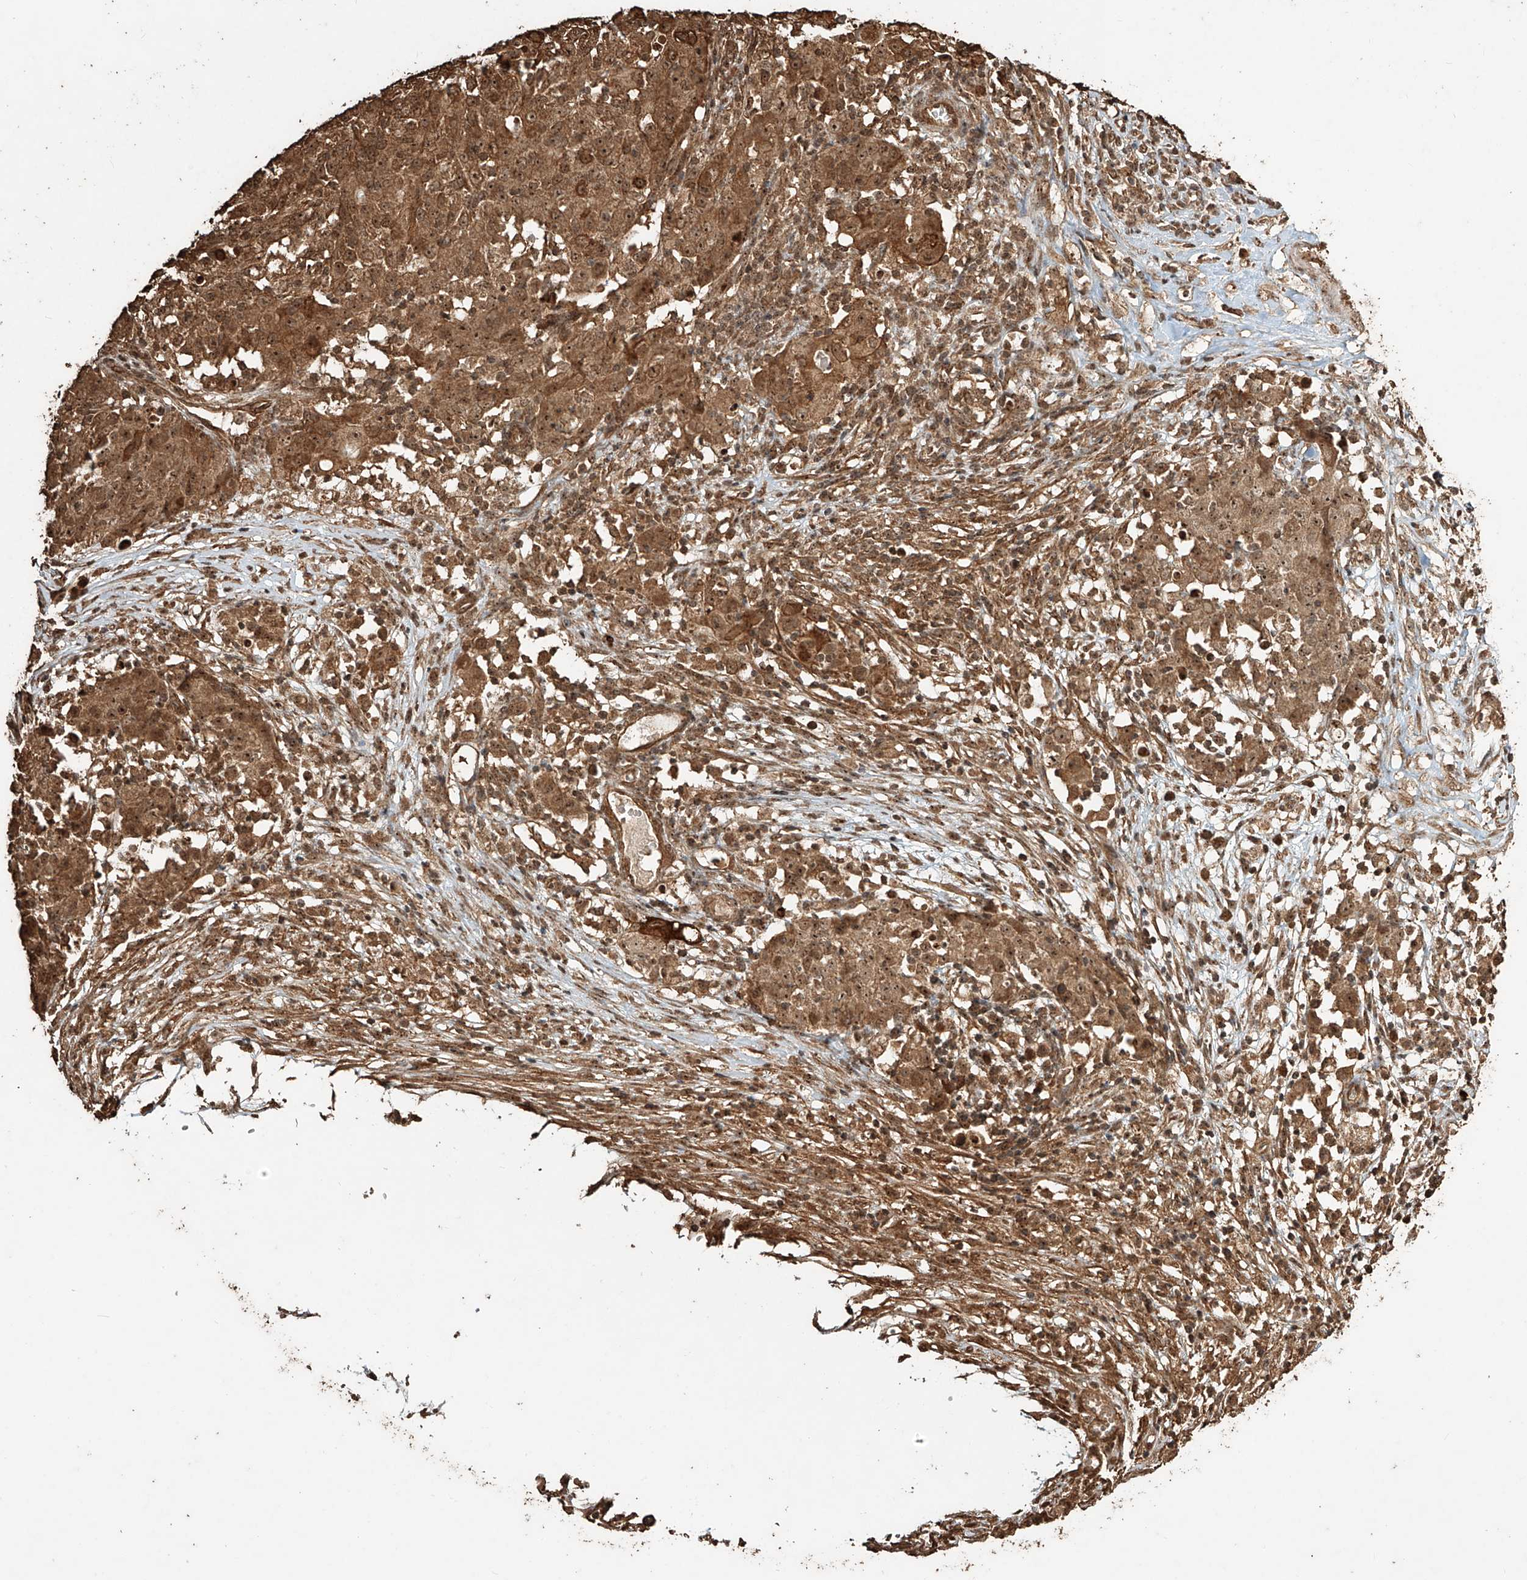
{"staining": {"intensity": "moderate", "quantity": ">75%", "location": "cytoplasmic/membranous,nuclear"}, "tissue": "ovarian cancer", "cell_type": "Tumor cells", "image_type": "cancer", "snomed": [{"axis": "morphology", "description": "Carcinoma, endometroid"}, {"axis": "topography", "description": "Ovary"}], "caption": "Protein staining of ovarian cancer (endometroid carcinoma) tissue displays moderate cytoplasmic/membranous and nuclear staining in about >75% of tumor cells.", "gene": "ZNF660", "patient": {"sex": "female", "age": 42}}